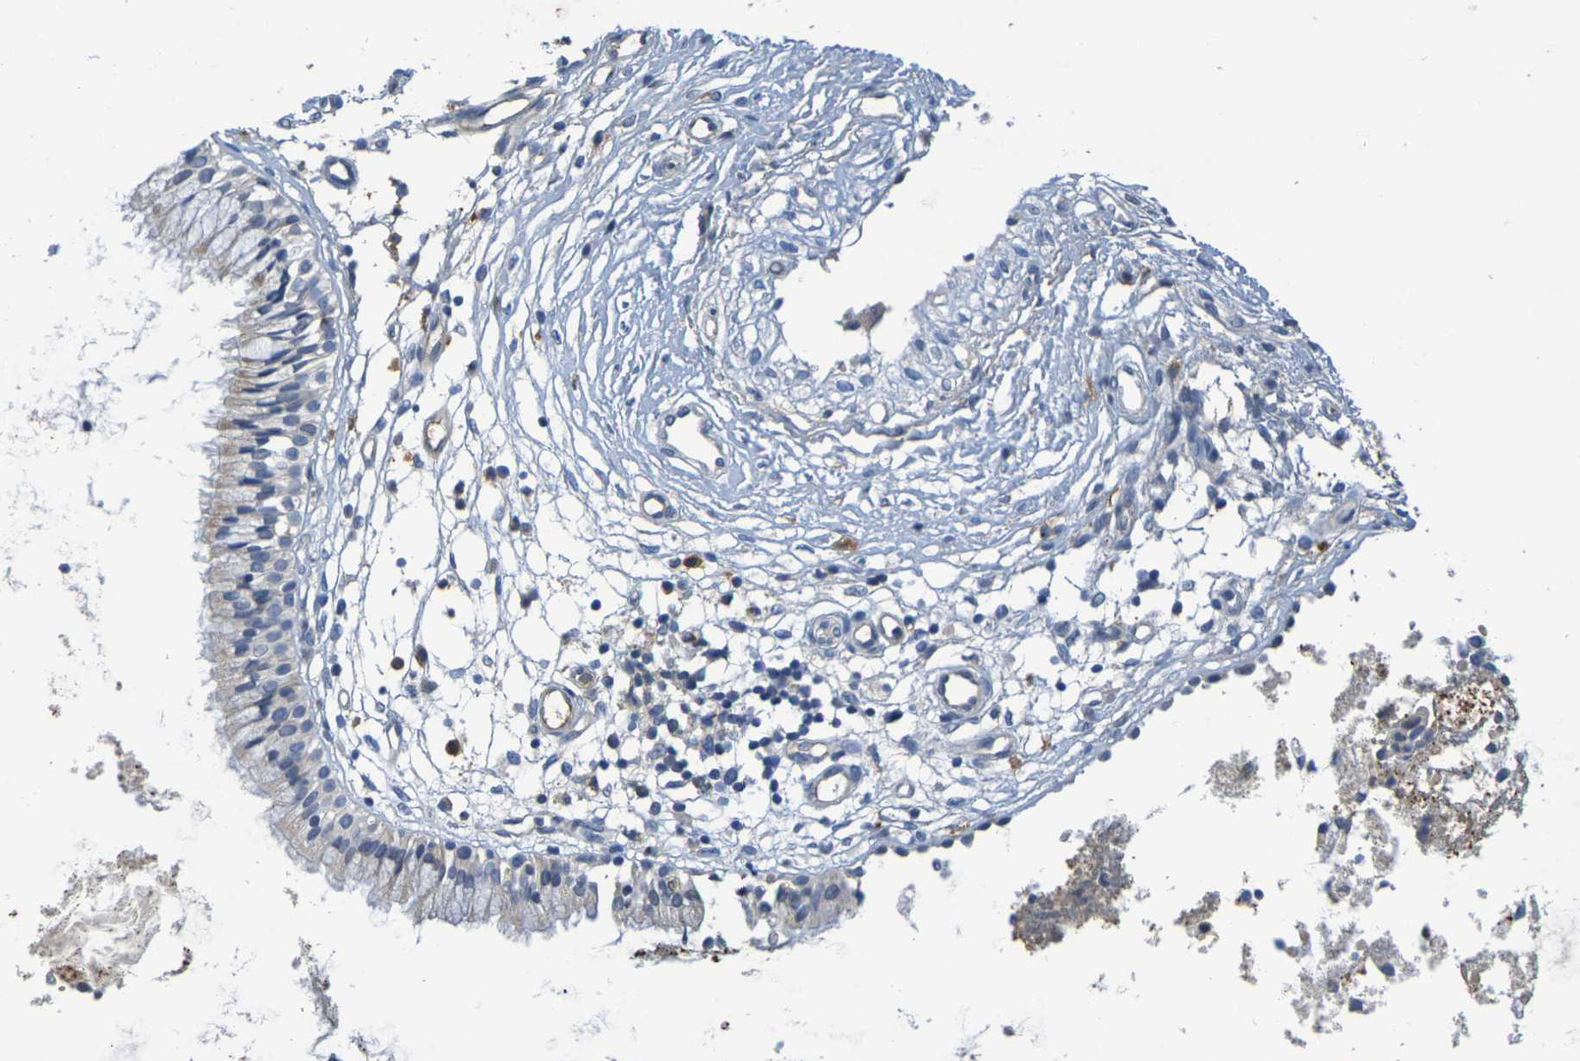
{"staining": {"intensity": "negative", "quantity": "none", "location": "none"}, "tissue": "nasopharynx", "cell_type": "Respiratory epithelial cells", "image_type": "normal", "snomed": [{"axis": "morphology", "description": "Normal tissue, NOS"}, {"axis": "topography", "description": "Nasopharynx"}], "caption": "This is an IHC histopathology image of normal nasopharynx. There is no staining in respiratory epithelial cells.", "gene": "C1QA", "patient": {"sex": "male", "age": 21}}